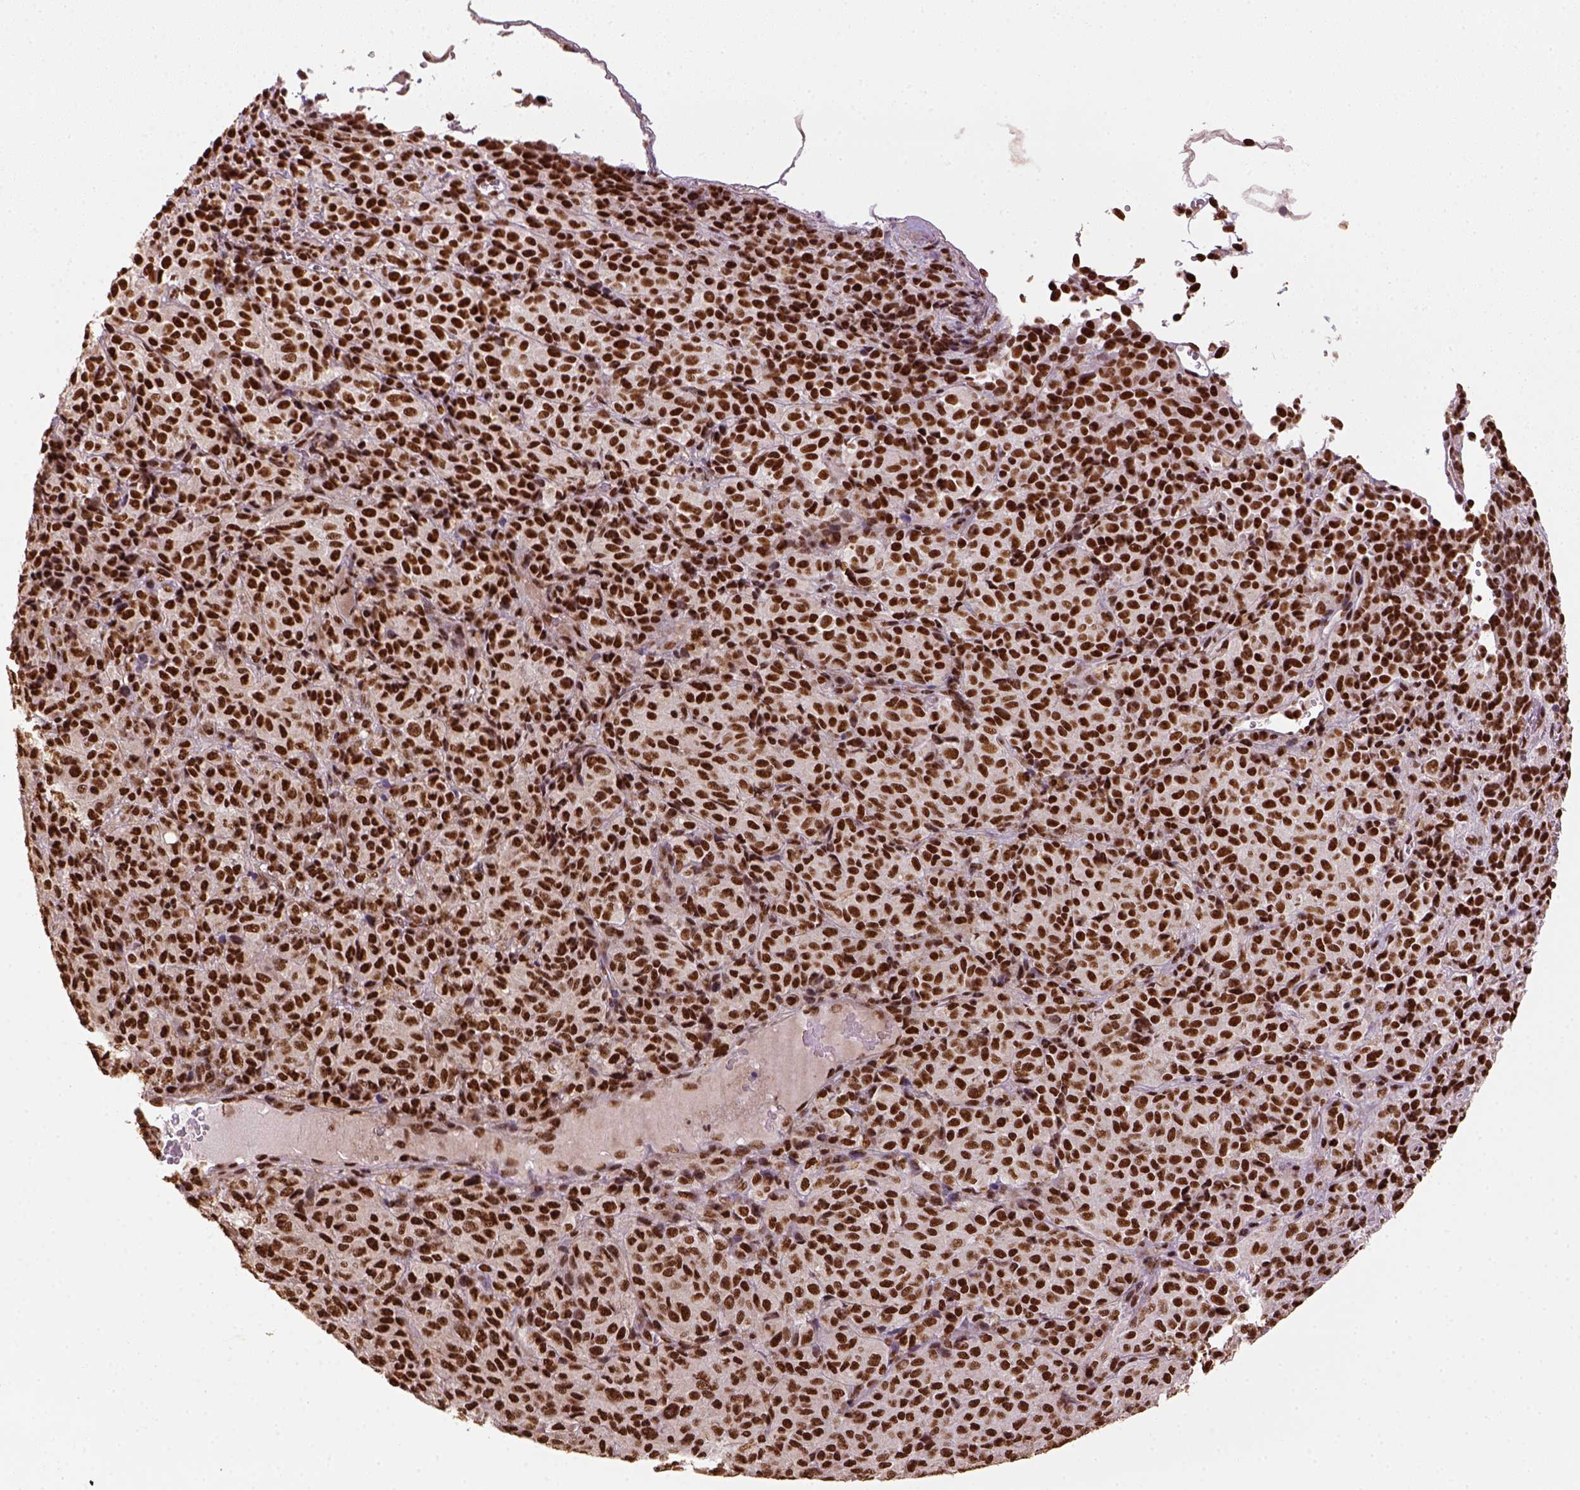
{"staining": {"intensity": "strong", "quantity": ">75%", "location": "nuclear"}, "tissue": "melanoma", "cell_type": "Tumor cells", "image_type": "cancer", "snomed": [{"axis": "morphology", "description": "Malignant melanoma, Metastatic site"}, {"axis": "topography", "description": "Brain"}], "caption": "About >75% of tumor cells in human malignant melanoma (metastatic site) show strong nuclear protein positivity as visualized by brown immunohistochemical staining.", "gene": "CCAR1", "patient": {"sex": "female", "age": 56}}